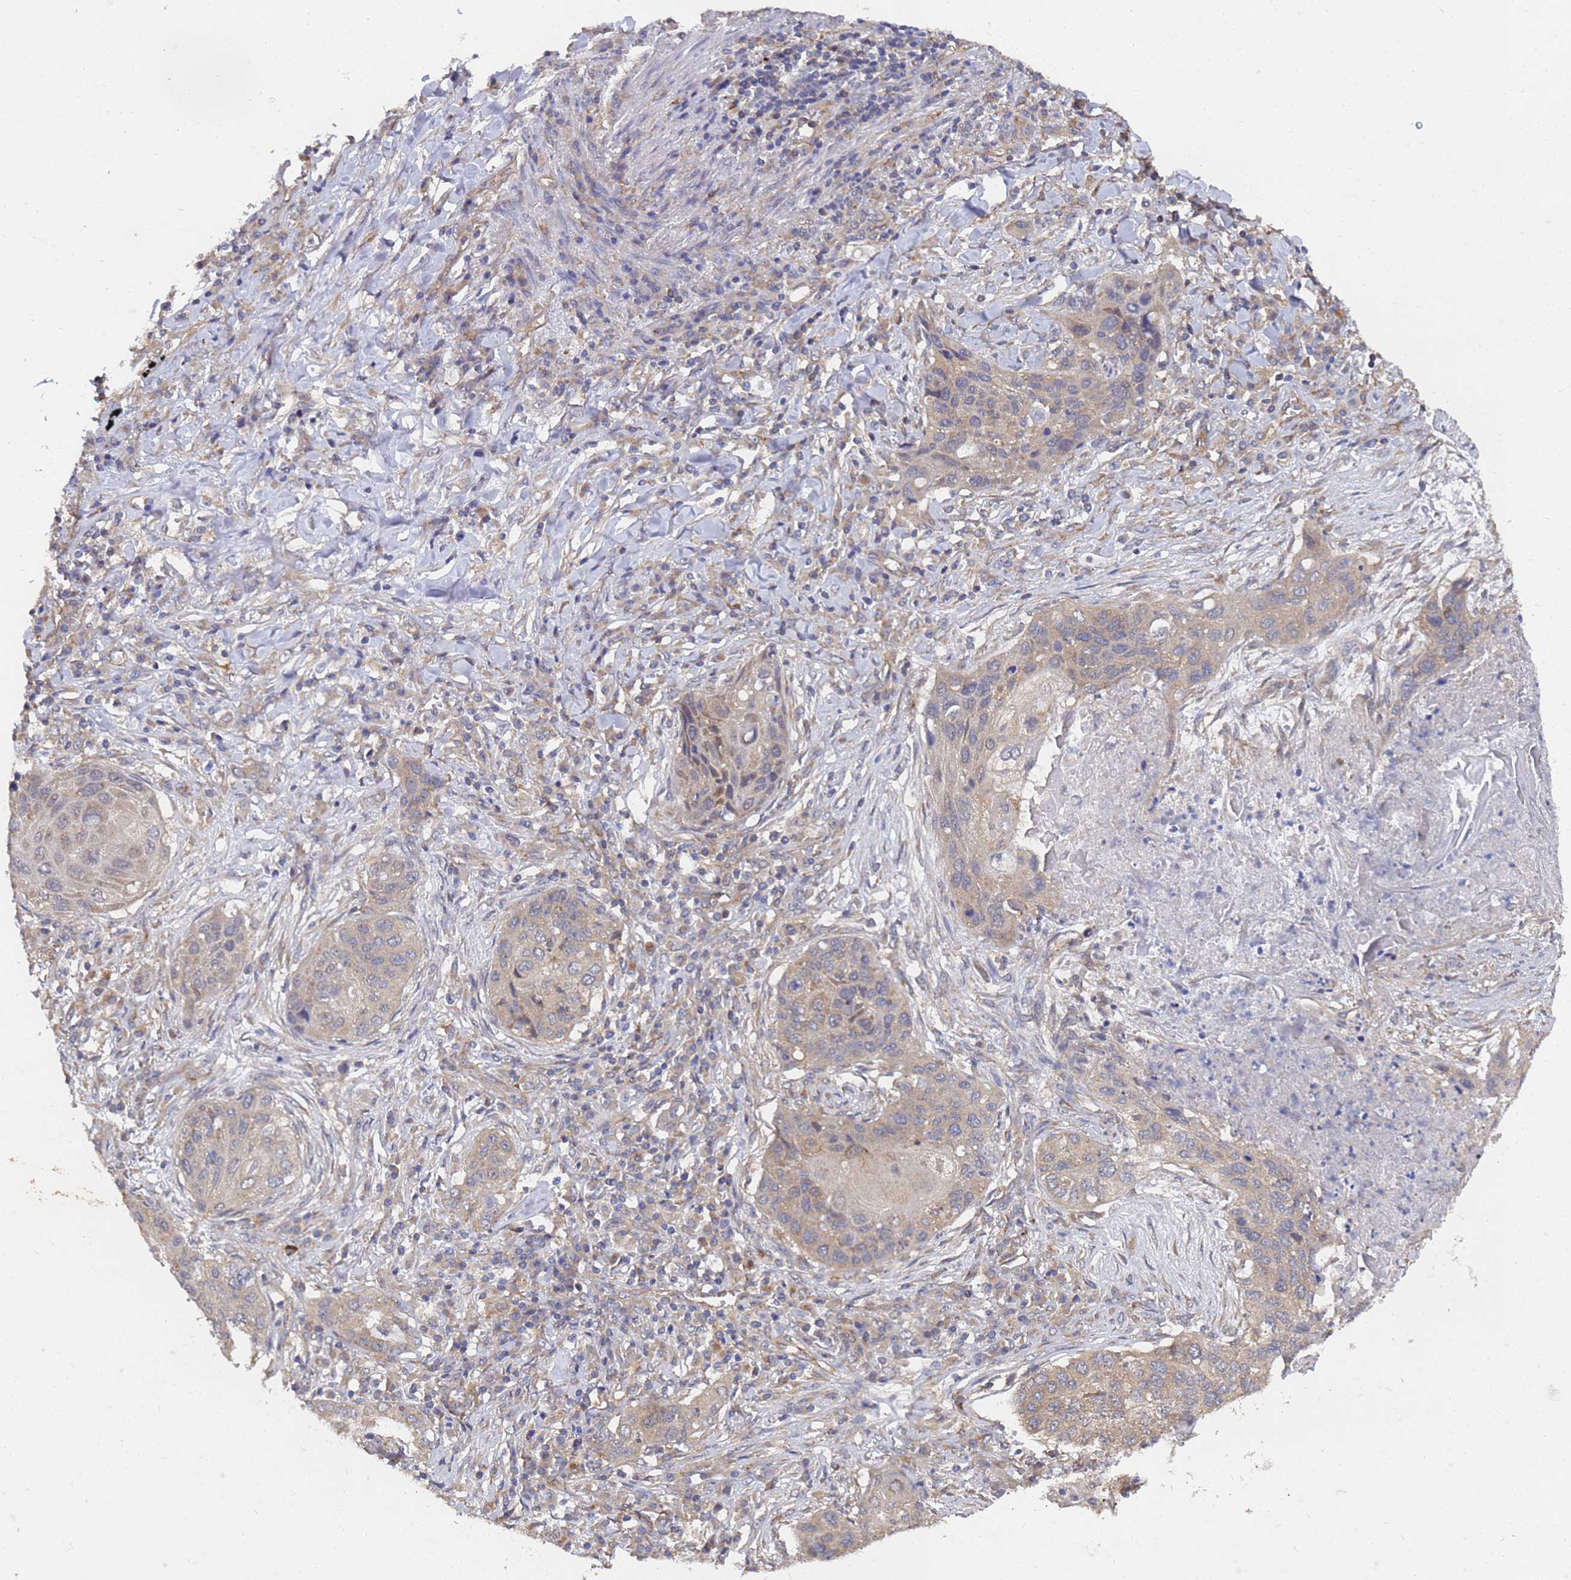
{"staining": {"intensity": "weak", "quantity": "<25%", "location": "cytoplasmic/membranous"}, "tissue": "lung cancer", "cell_type": "Tumor cells", "image_type": "cancer", "snomed": [{"axis": "morphology", "description": "Squamous cell carcinoma, NOS"}, {"axis": "topography", "description": "Lung"}], "caption": "IHC histopathology image of lung cancer (squamous cell carcinoma) stained for a protein (brown), which displays no staining in tumor cells.", "gene": "ALS2CL", "patient": {"sex": "female", "age": 63}}